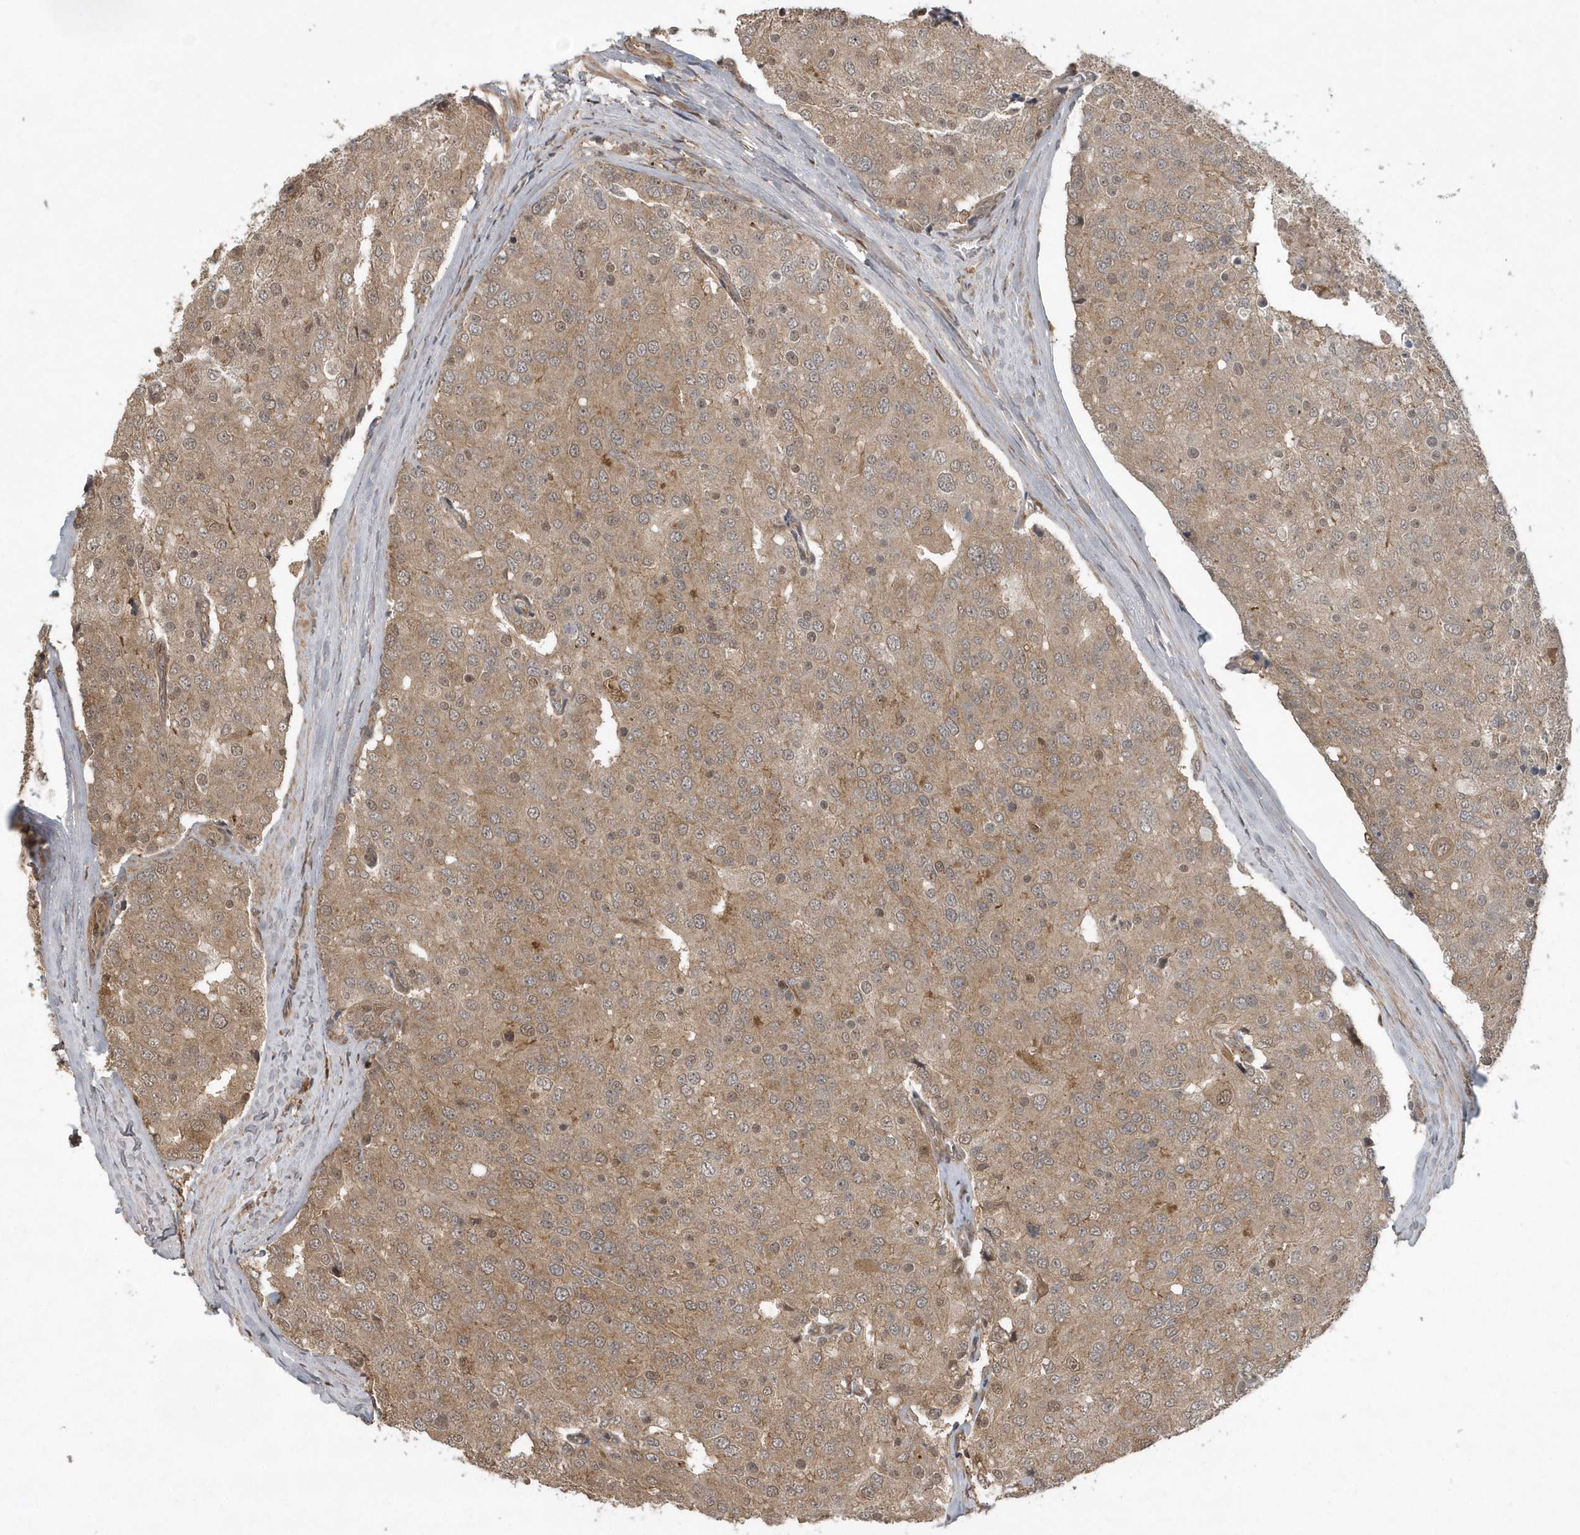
{"staining": {"intensity": "moderate", "quantity": ">75%", "location": "cytoplasmic/membranous"}, "tissue": "prostate cancer", "cell_type": "Tumor cells", "image_type": "cancer", "snomed": [{"axis": "morphology", "description": "Adenocarcinoma, High grade"}, {"axis": "topography", "description": "Prostate"}], "caption": "This is a photomicrograph of immunohistochemistry (IHC) staining of prostate cancer (high-grade adenocarcinoma), which shows moderate positivity in the cytoplasmic/membranous of tumor cells.", "gene": "LACC1", "patient": {"sex": "male", "age": 50}}